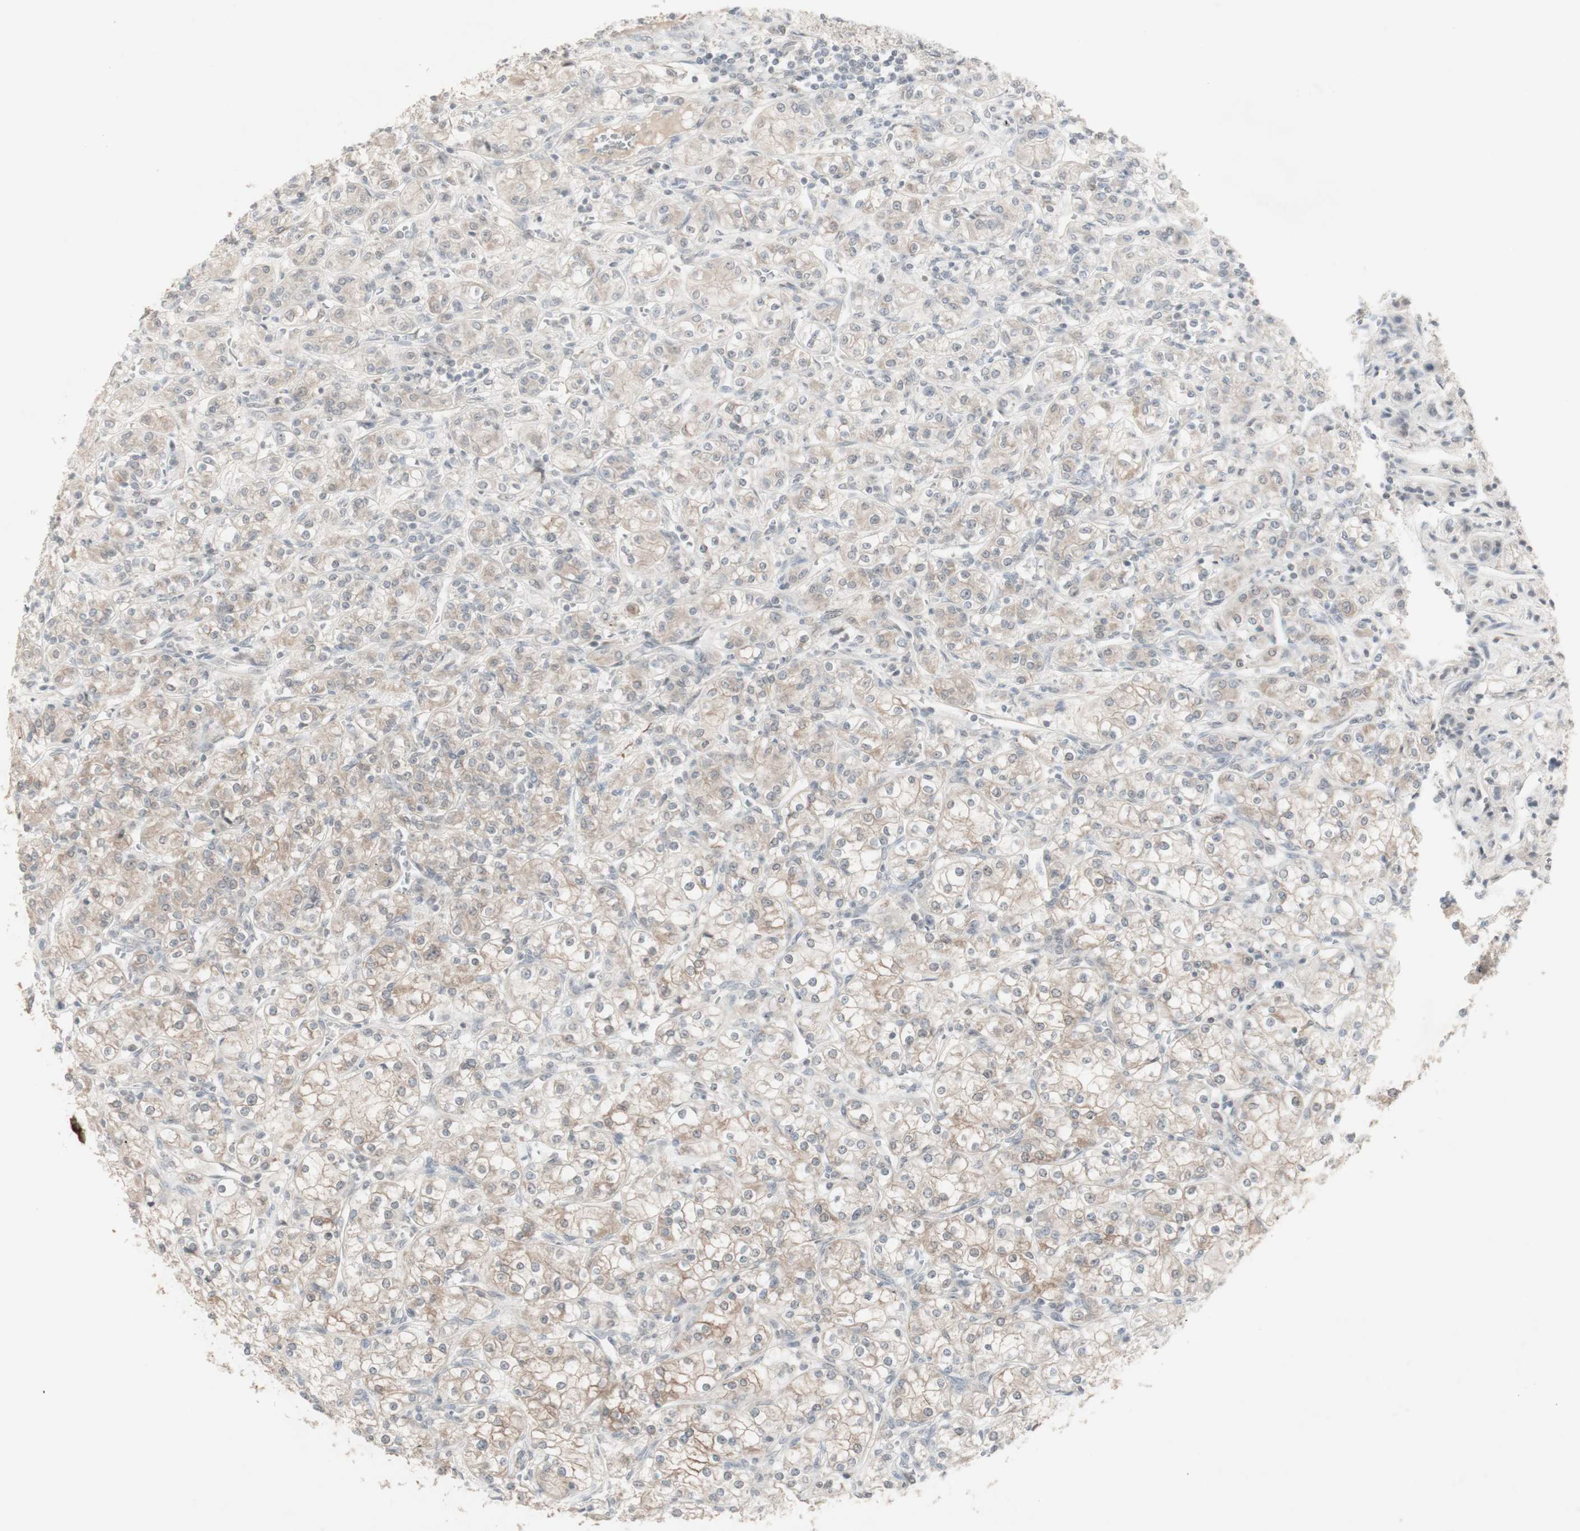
{"staining": {"intensity": "weak", "quantity": ">75%", "location": "cytoplasmic/membranous"}, "tissue": "renal cancer", "cell_type": "Tumor cells", "image_type": "cancer", "snomed": [{"axis": "morphology", "description": "Adenocarcinoma, NOS"}, {"axis": "topography", "description": "Kidney"}], "caption": "There is low levels of weak cytoplasmic/membranous expression in tumor cells of adenocarcinoma (renal), as demonstrated by immunohistochemical staining (brown color).", "gene": "C1orf116", "patient": {"sex": "male", "age": 77}}